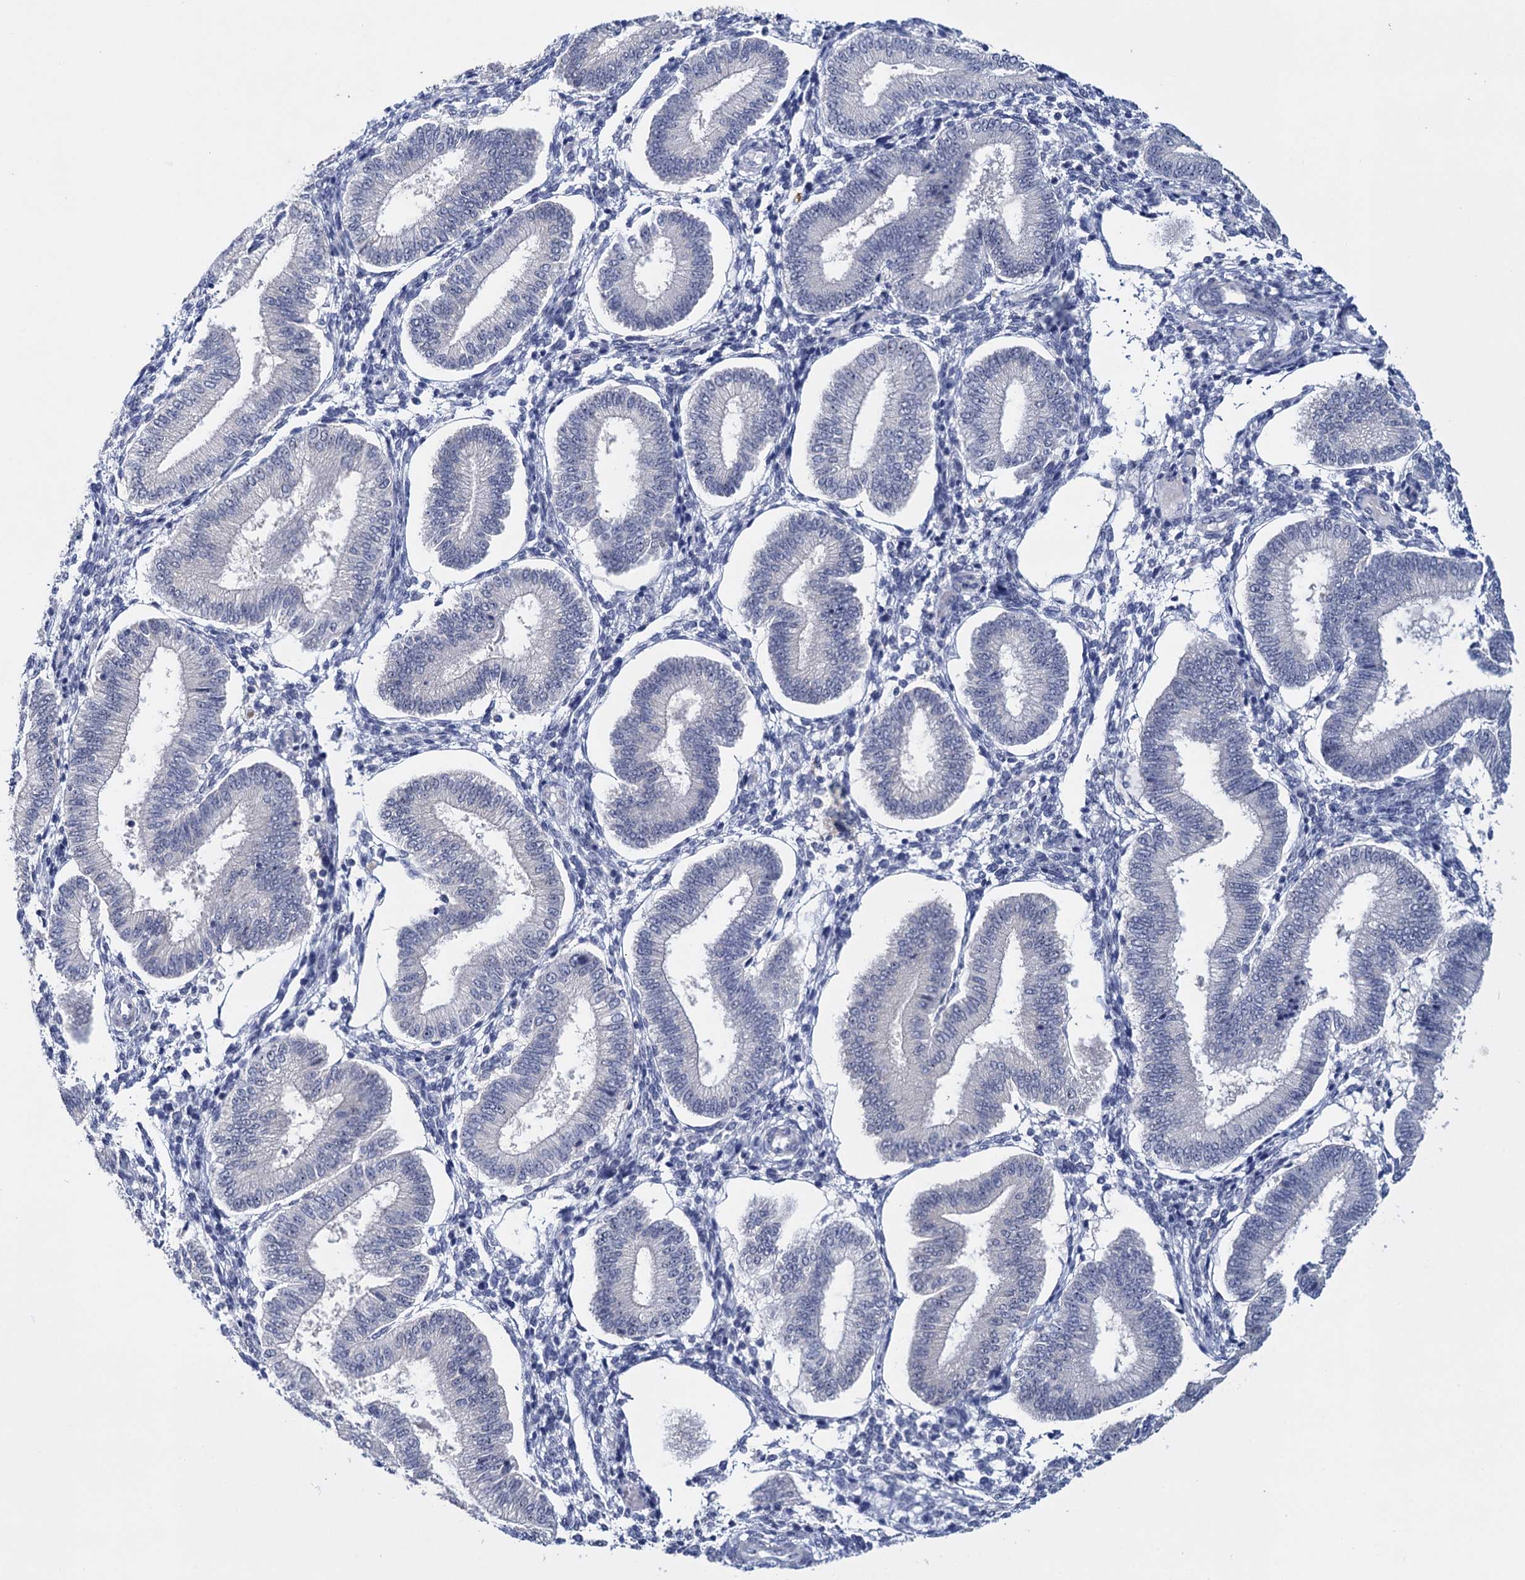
{"staining": {"intensity": "negative", "quantity": "none", "location": "none"}, "tissue": "endometrium", "cell_type": "Cells in endometrial stroma", "image_type": "normal", "snomed": [{"axis": "morphology", "description": "Normal tissue, NOS"}, {"axis": "topography", "description": "Endometrium"}], "caption": "The immunohistochemistry histopathology image has no significant positivity in cells in endometrial stroma of endometrium.", "gene": "SFN", "patient": {"sex": "female", "age": 39}}